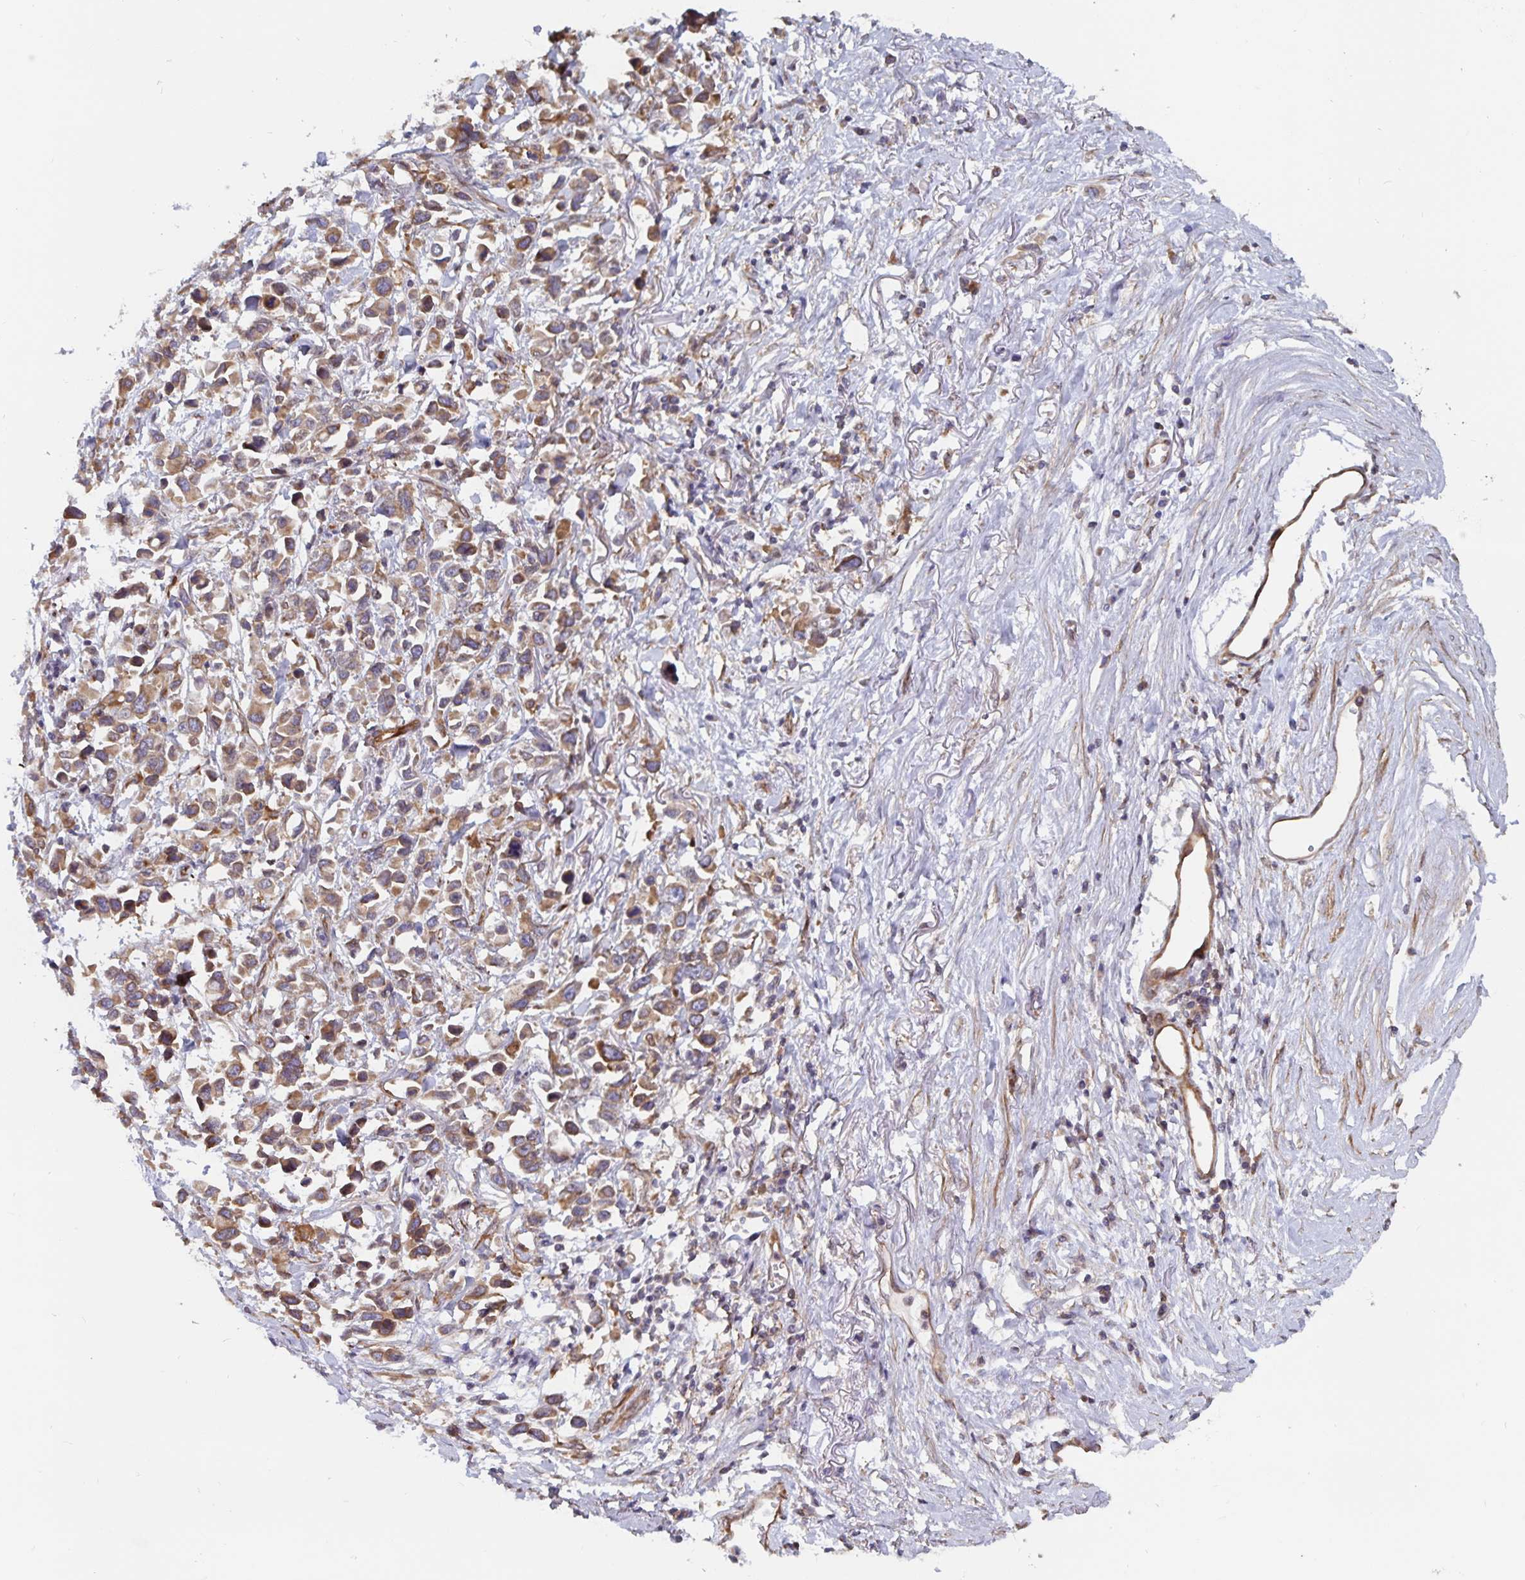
{"staining": {"intensity": "moderate", "quantity": ">75%", "location": "cytoplasmic/membranous"}, "tissue": "stomach cancer", "cell_type": "Tumor cells", "image_type": "cancer", "snomed": [{"axis": "morphology", "description": "Adenocarcinoma, NOS"}, {"axis": "topography", "description": "Stomach"}], "caption": "Protein expression analysis of adenocarcinoma (stomach) reveals moderate cytoplasmic/membranous positivity in approximately >75% of tumor cells.", "gene": "BCAP29", "patient": {"sex": "female", "age": 81}}